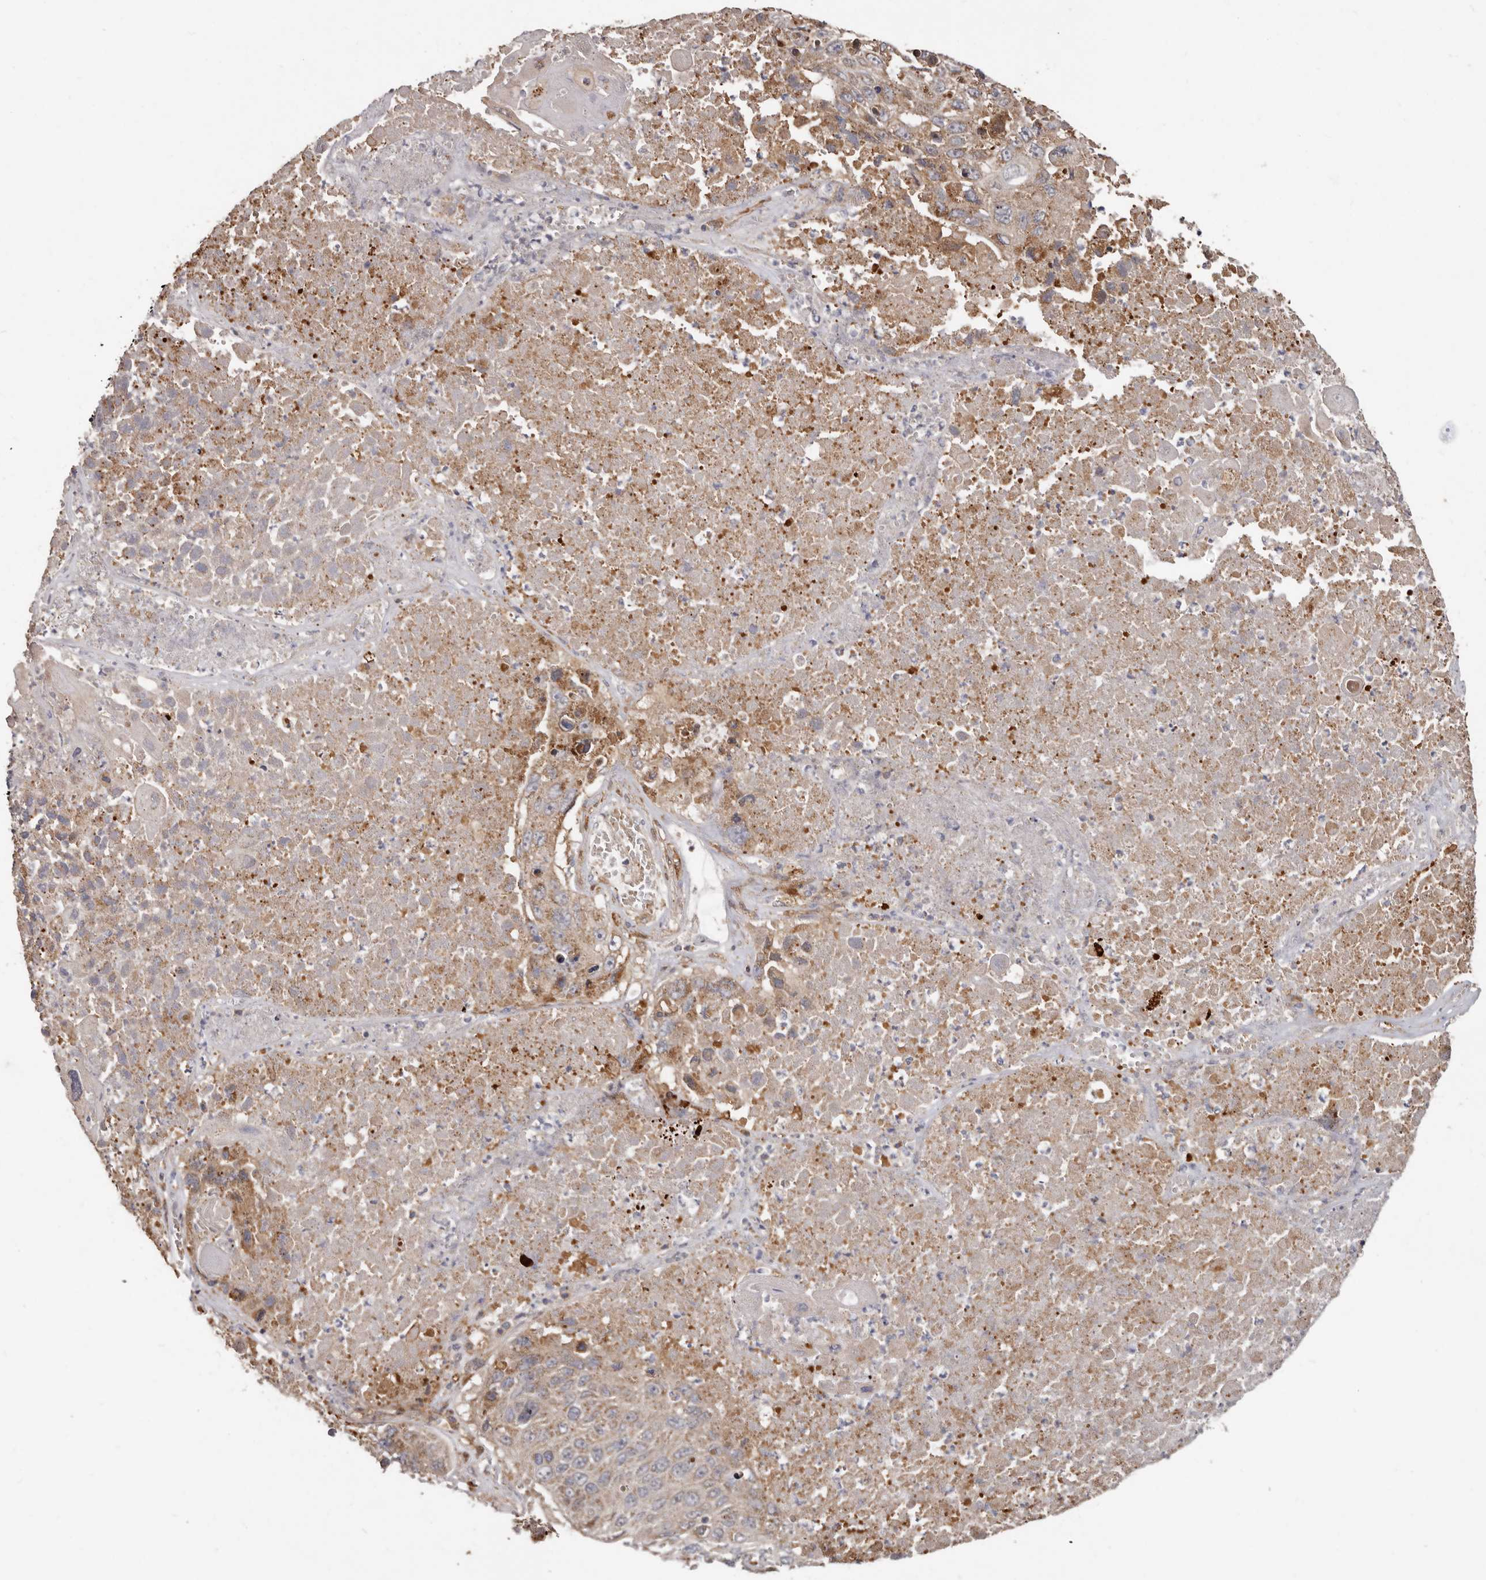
{"staining": {"intensity": "moderate", "quantity": ">75%", "location": "cytoplasmic/membranous"}, "tissue": "lung cancer", "cell_type": "Tumor cells", "image_type": "cancer", "snomed": [{"axis": "morphology", "description": "Squamous cell carcinoma, NOS"}, {"axis": "topography", "description": "Lung"}], "caption": "Squamous cell carcinoma (lung) stained with a protein marker exhibits moderate staining in tumor cells.", "gene": "GOT1L1", "patient": {"sex": "male", "age": 61}}